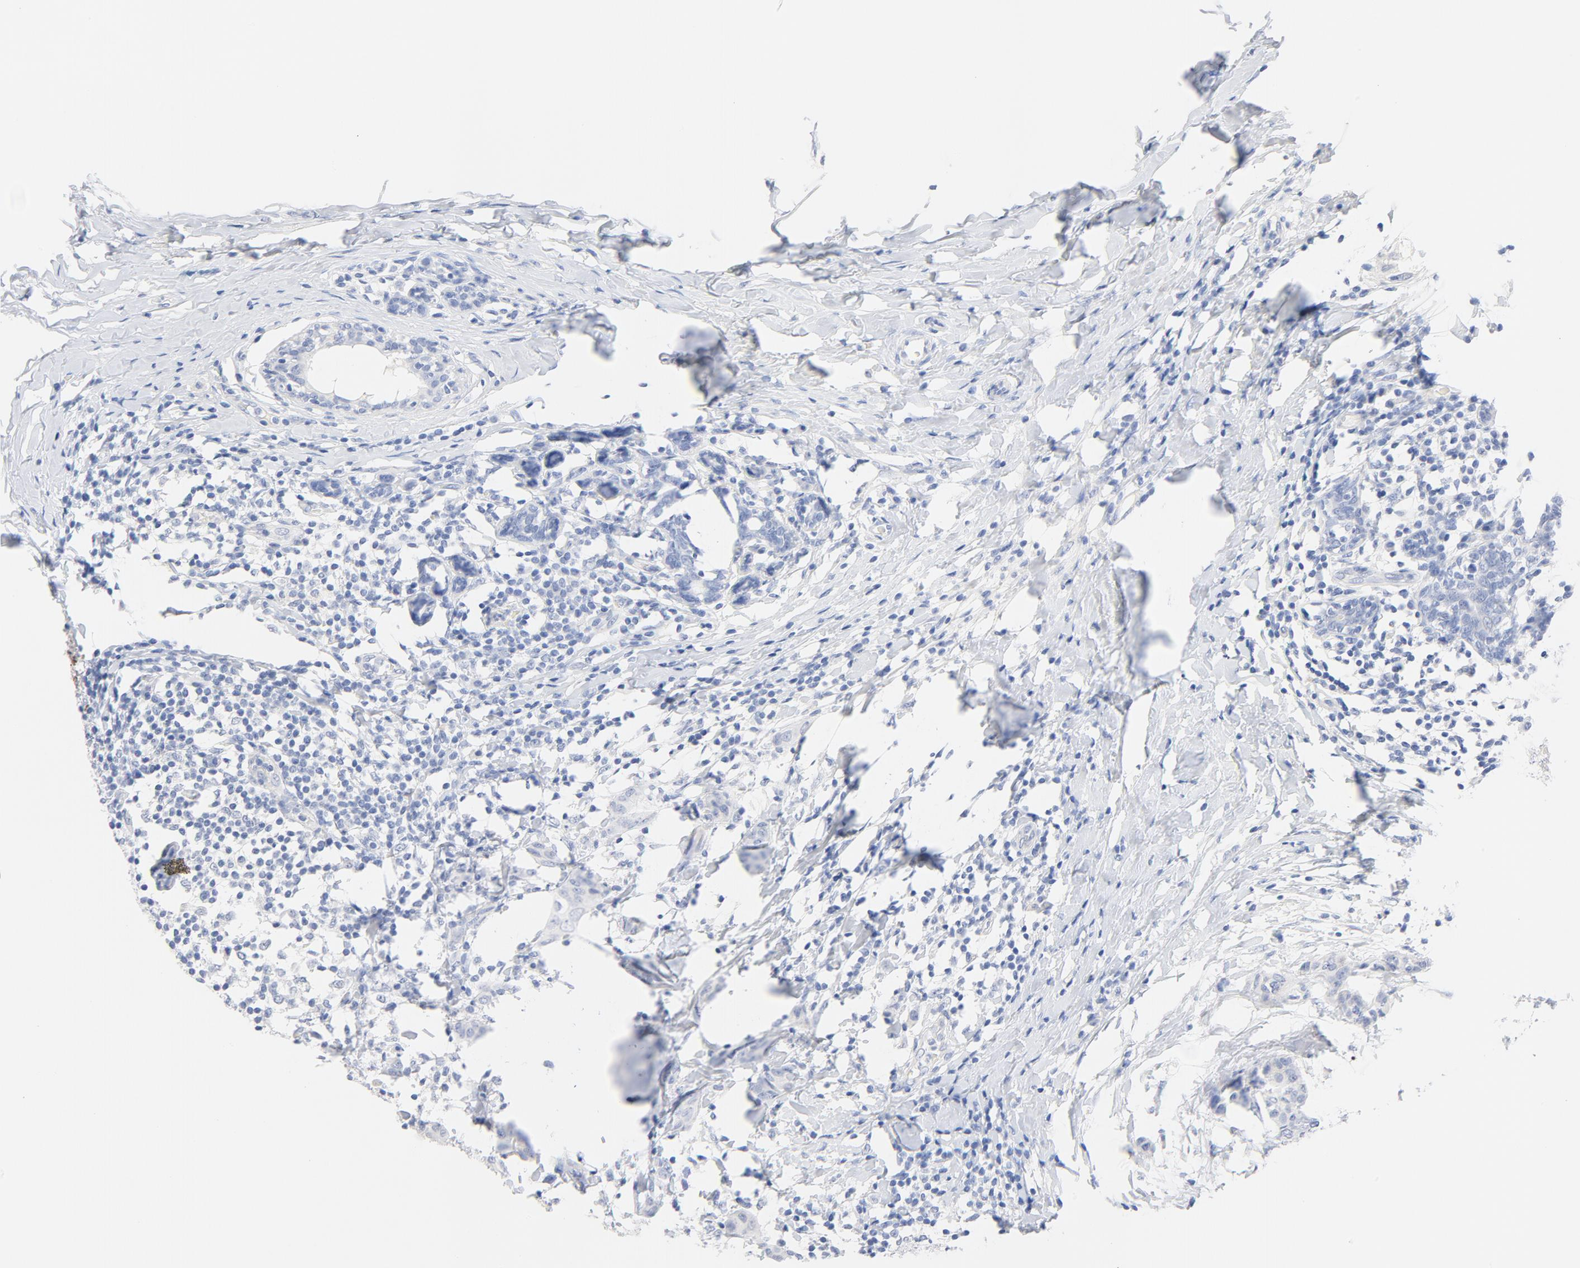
{"staining": {"intensity": "negative", "quantity": "none", "location": "none"}, "tissue": "breast cancer", "cell_type": "Tumor cells", "image_type": "cancer", "snomed": [{"axis": "morphology", "description": "Duct carcinoma"}, {"axis": "topography", "description": "Breast"}], "caption": "This photomicrograph is of breast invasive ductal carcinoma stained with immunohistochemistry (IHC) to label a protein in brown with the nuclei are counter-stained blue. There is no staining in tumor cells.", "gene": "FGFR3", "patient": {"sex": "female", "age": 40}}